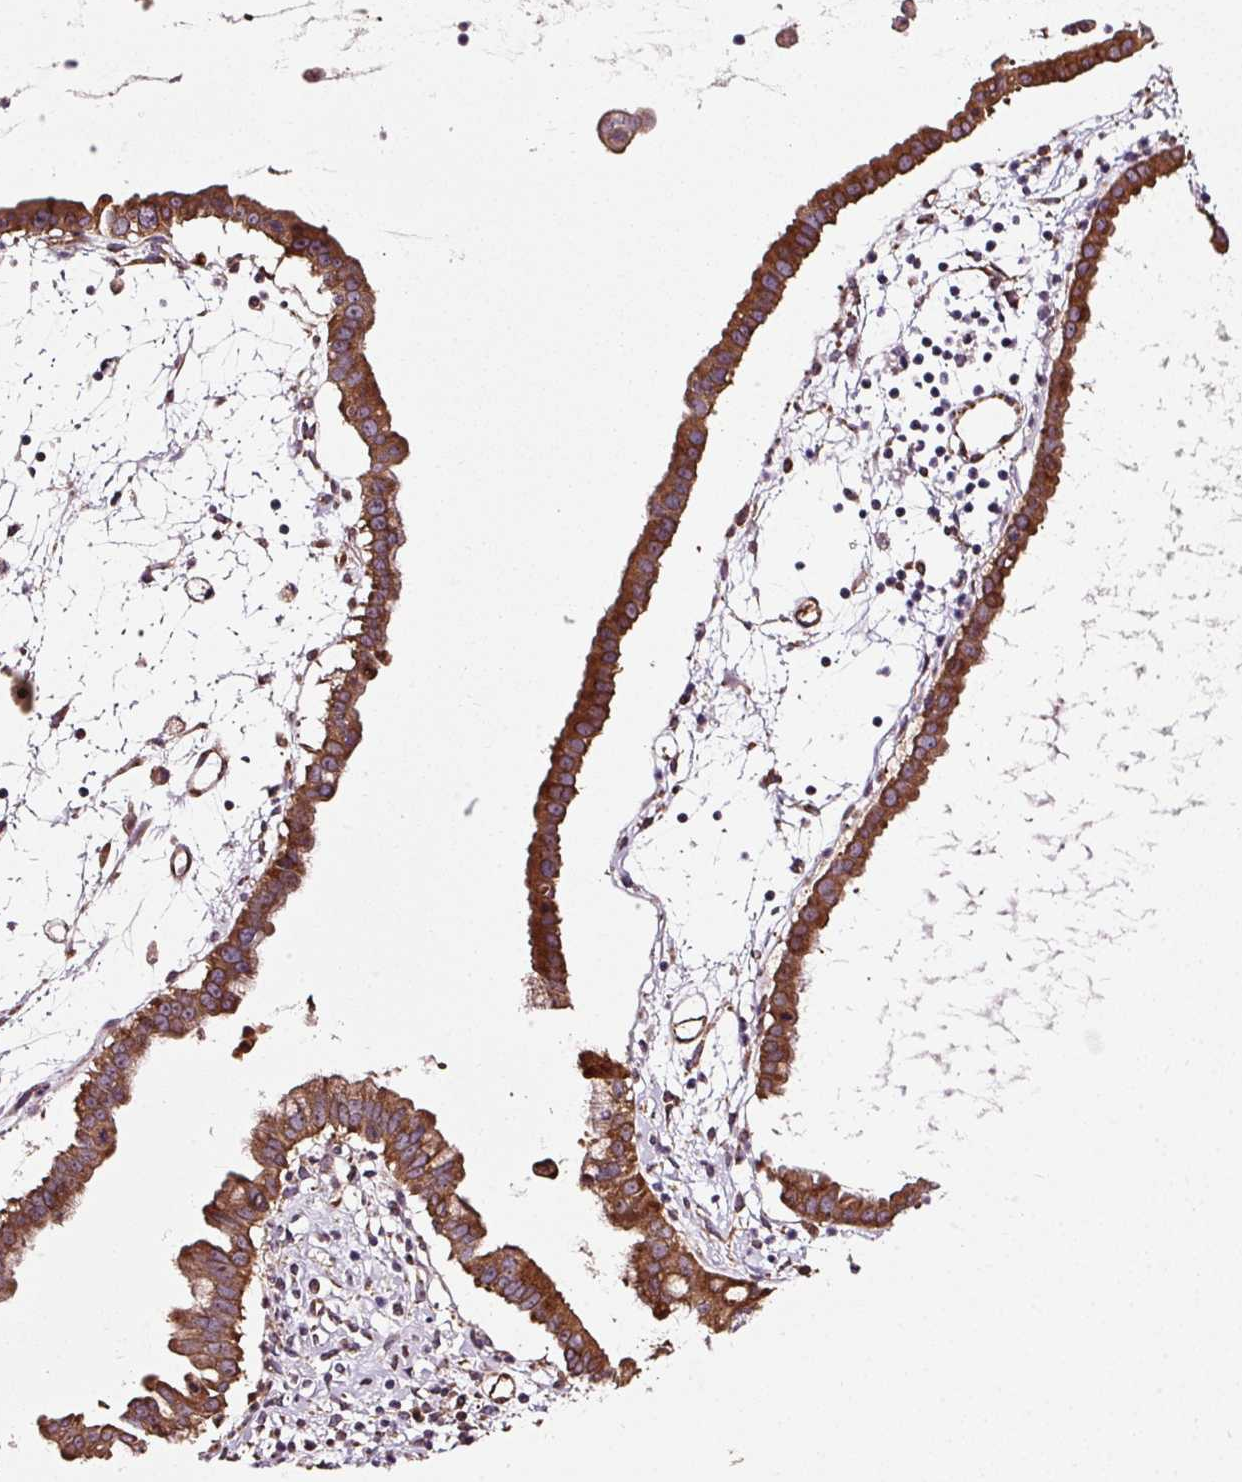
{"staining": {"intensity": "strong", "quantity": ">75%", "location": "cytoplasmic/membranous"}, "tissue": "ovarian cancer", "cell_type": "Tumor cells", "image_type": "cancer", "snomed": [{"axis": "morphology", "description": "Cystadenocarcinoma, mucinous, NOS"}, {"axis": "topography", "description": "Ovary"}], "caption": "Tumor cells reveal strong cytoplasmic/membranous staining in approximately >75% of cells in ovarian mucinous cystadenocarcinoma.", "gene": "ISCU", "patient": {"sex": "female", "age": 61}}